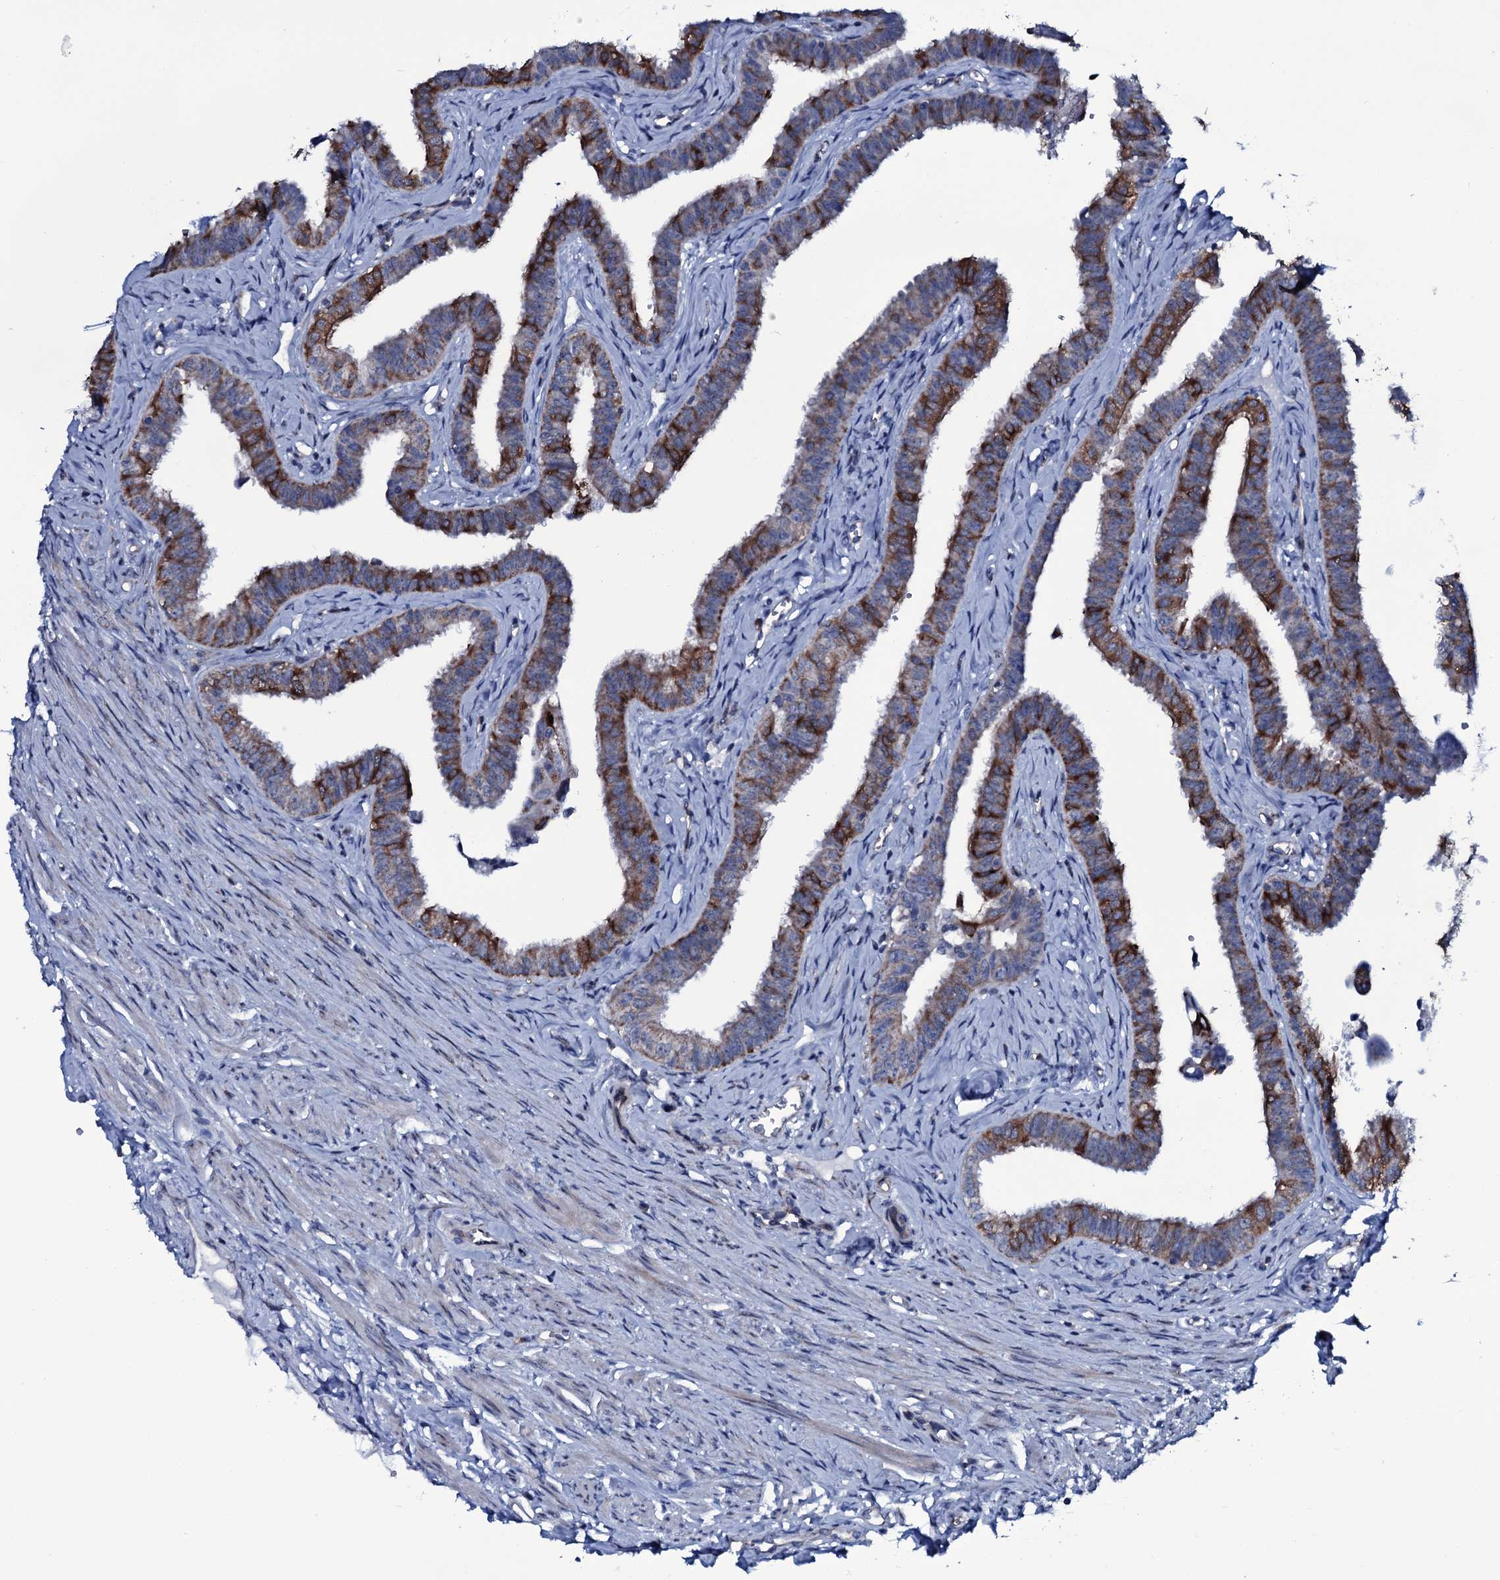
{"staining": {"intensity": "strong", "quantity": "25%-75%", "location": "cytoplasmic/membranous"}, "tissue": "fallopian tube", "cell_type": "Glandular cells", "image_type": "normal", "snomed": [{"axis": "morphology", "description": "Normal tissue, NOS"}, {"axis": "morphology", "description": "Carcinoma, NOS"}, {"axis": "topography", "description": "Fallopian tube"}, {"axis": "topography", "description": "Ovary"}], "caption": "Immunohistochemistry (IHC) staining of benign fallopian tube, which demonstrates high levels of strong cytoplasmic/membranous positivity in about 25%-75% of glandular cells indicating strong cytoplasmic/membranous protein positivity. The staining was performed using DAB (brown) for protein detection and nuclei were counterstained in hematoxylin (blue).", "gene": "WIPF3", "patient": {"sex": "female", "age": 59}}